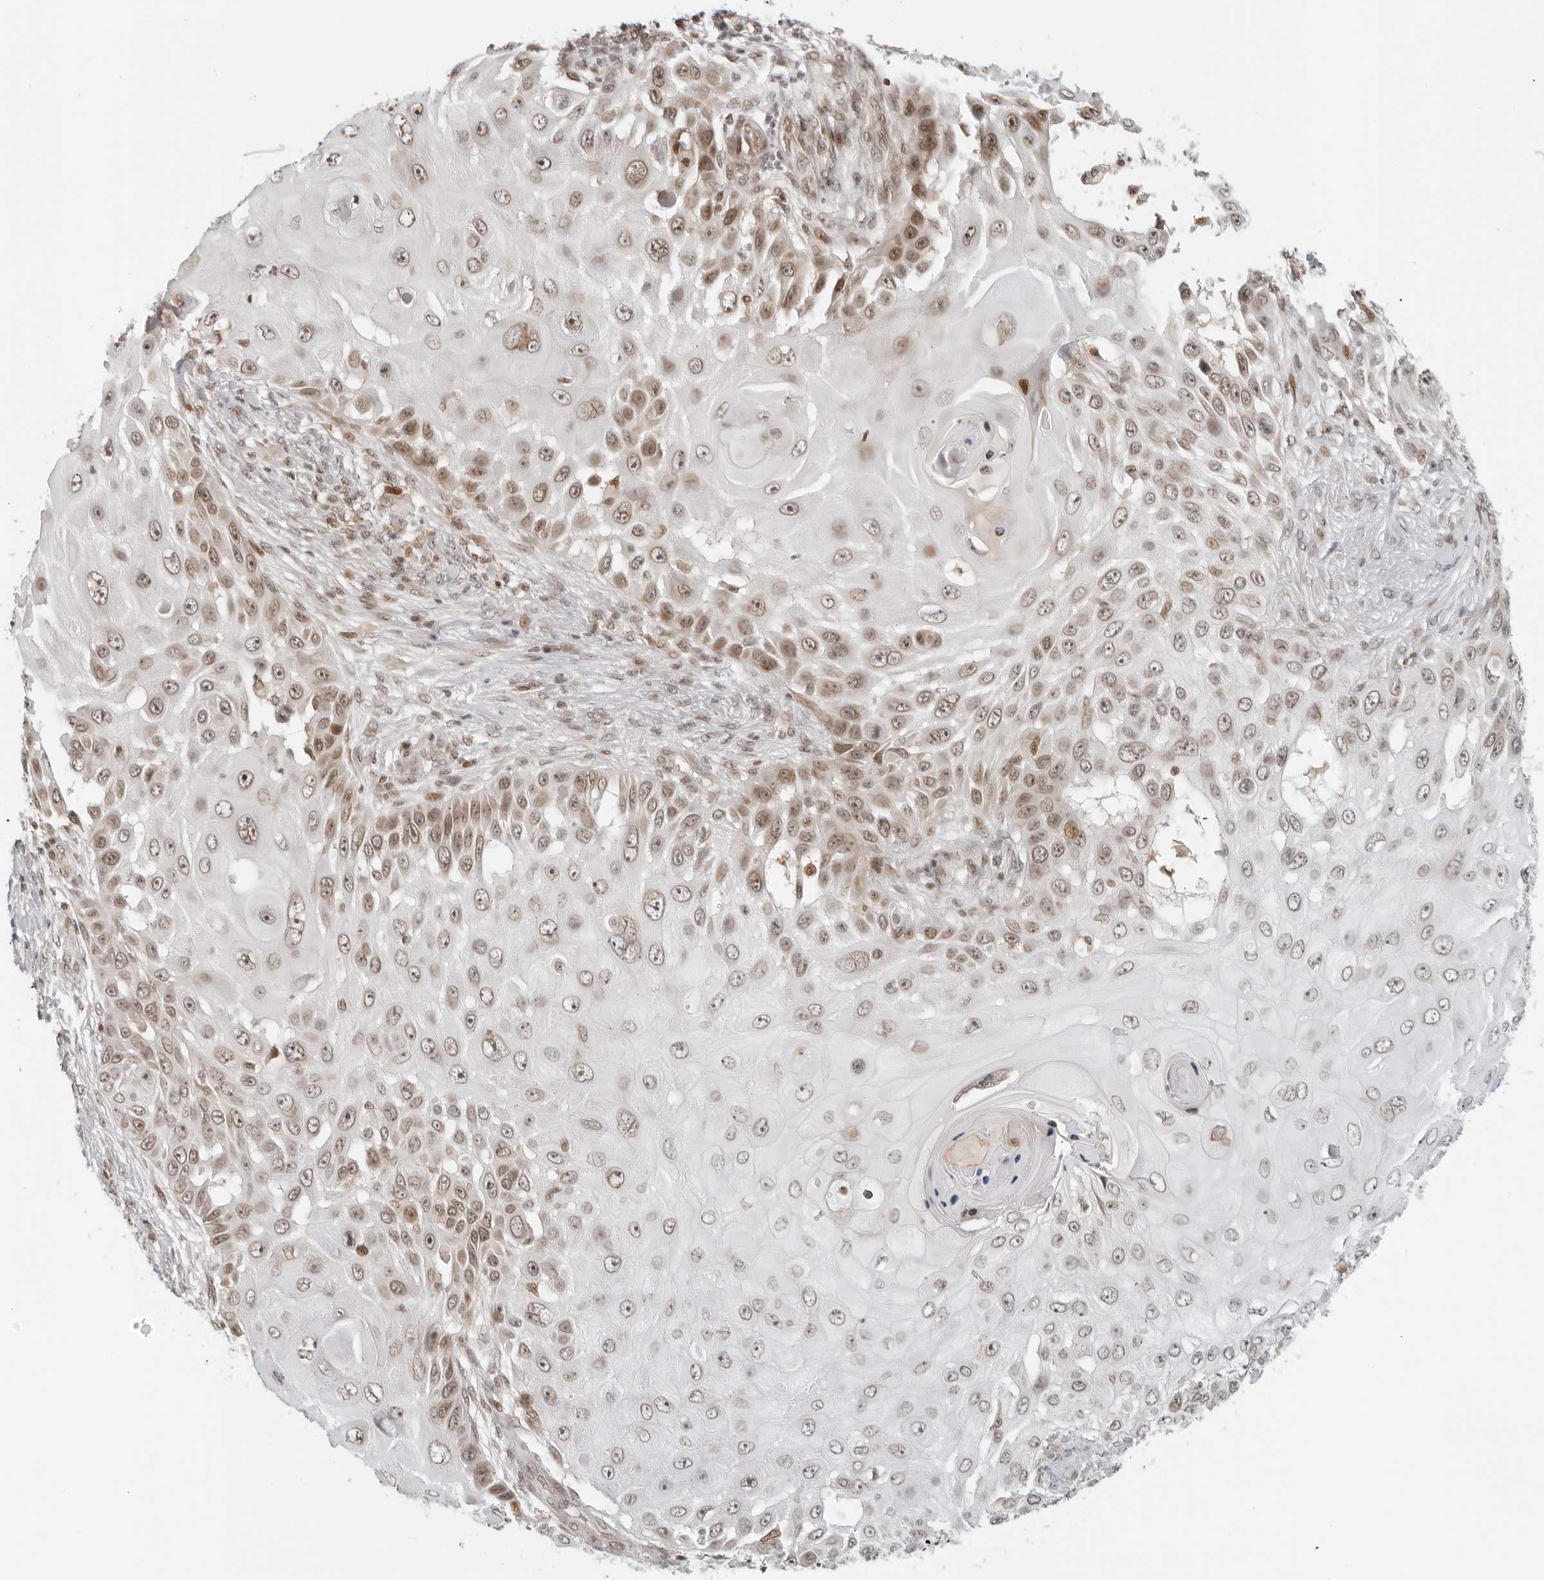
{"staining": {"intensity": "moderate", "quantity": "25%-75%", "location": "nuclear"}, "tissue": "skin cancer", "cell_type": "Tumor cells", "image_type": "cancer", "snomed": [{"axis": "morphology", "description": "Squamous cell carcinoma, NOS"}, {"axis": "topography", "description": "Skin"}], "caption": "Protein staining exhibits moderate nuclear expression in approximately 25%-75% of tumor cells in skin cancer (squamous cell carcinoma).", "gene": "ZNF407", "patient": {"sex": "female", "age": 44}}